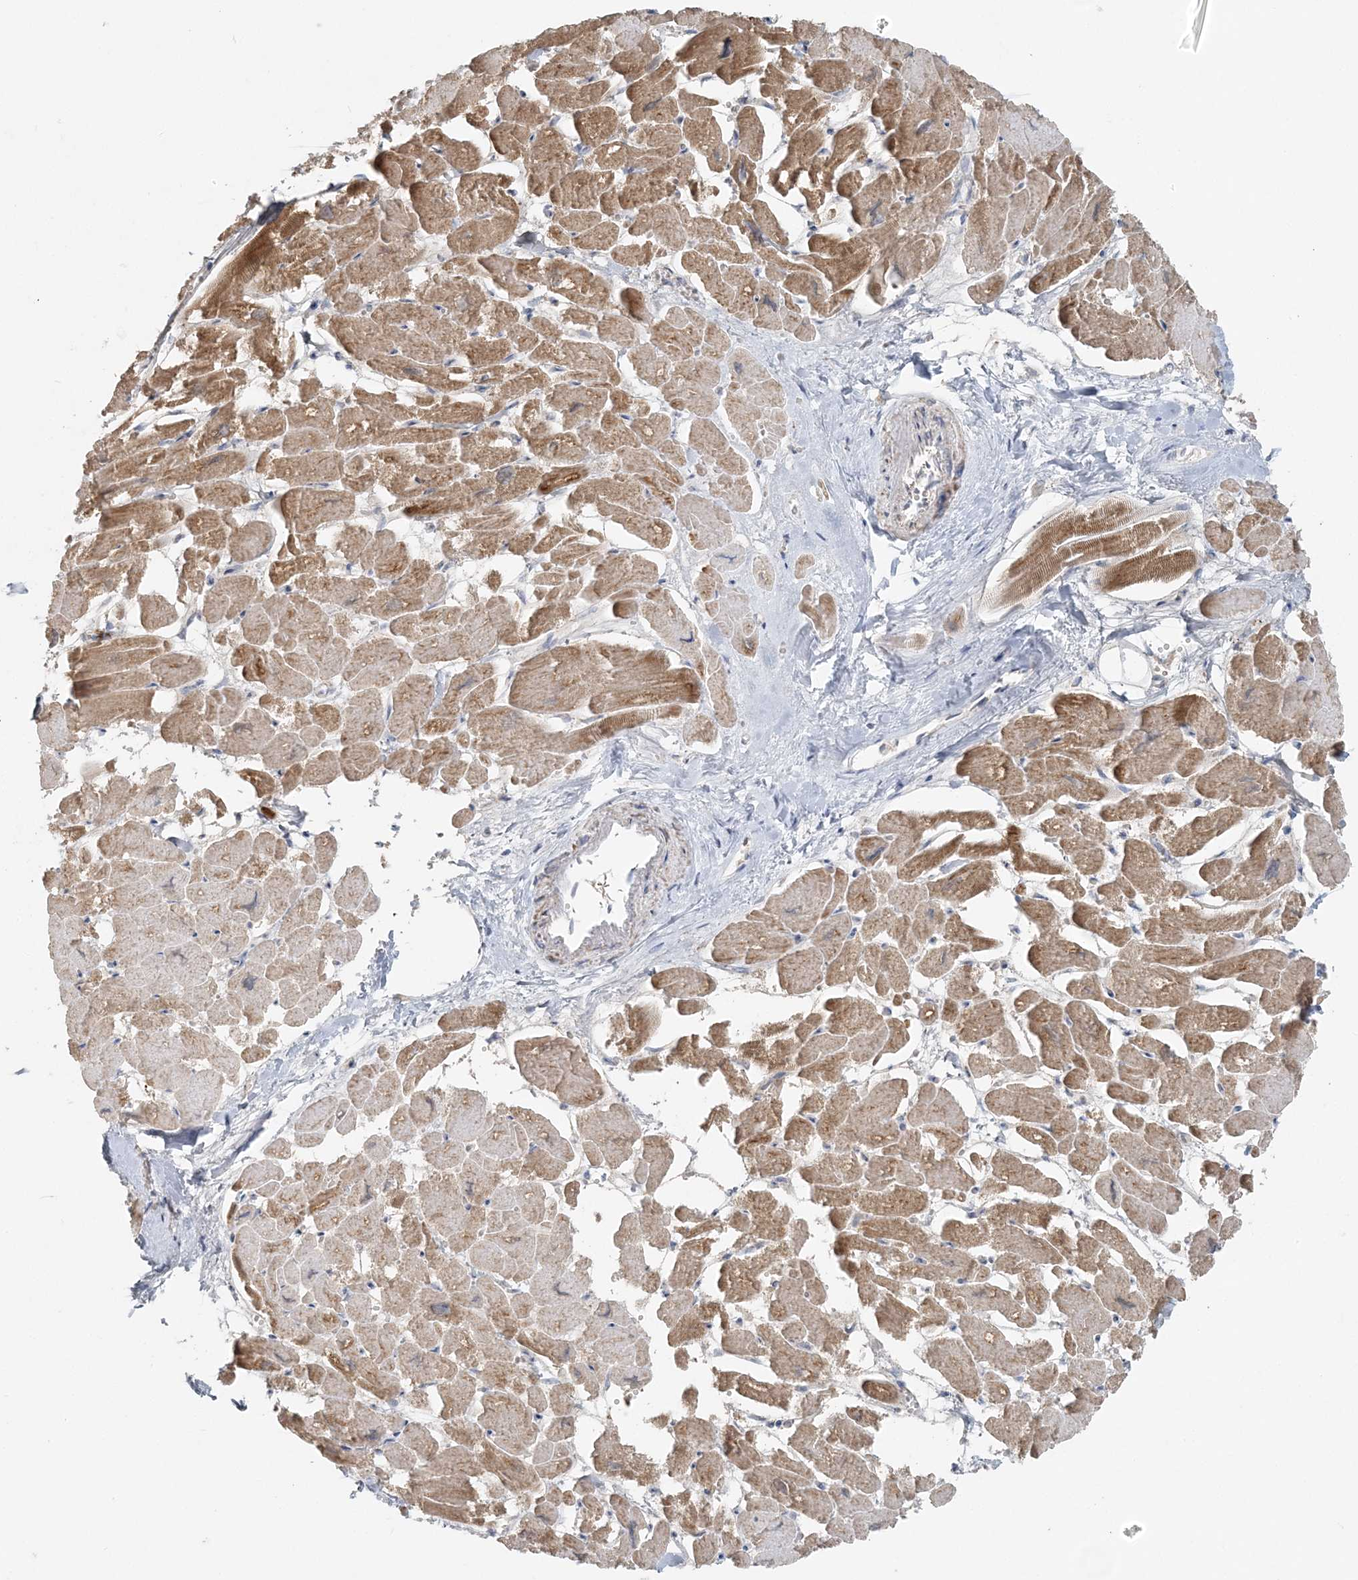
{"staining": {"intensity": "strong", "quantity": "25%-75%", "location": "cytoplasmic/membranous"}, "tissue": "heart muscle", "cell_type": "Cardiomyocytes", "image_type": "normal", "snomed": [{"axis": "morphology", "description": "Normal tissue, NOS"}, {"axis": "topography", "description": "Heart"}], "caption": "Brown immunohistochemical staining in benign human heart muscle reveals strong cytoplasmic/membranous expression in about 25%-75% of cardiomyocytes.", "gene": "PCCB", "patient": {"sex": "male", "age": 54}}